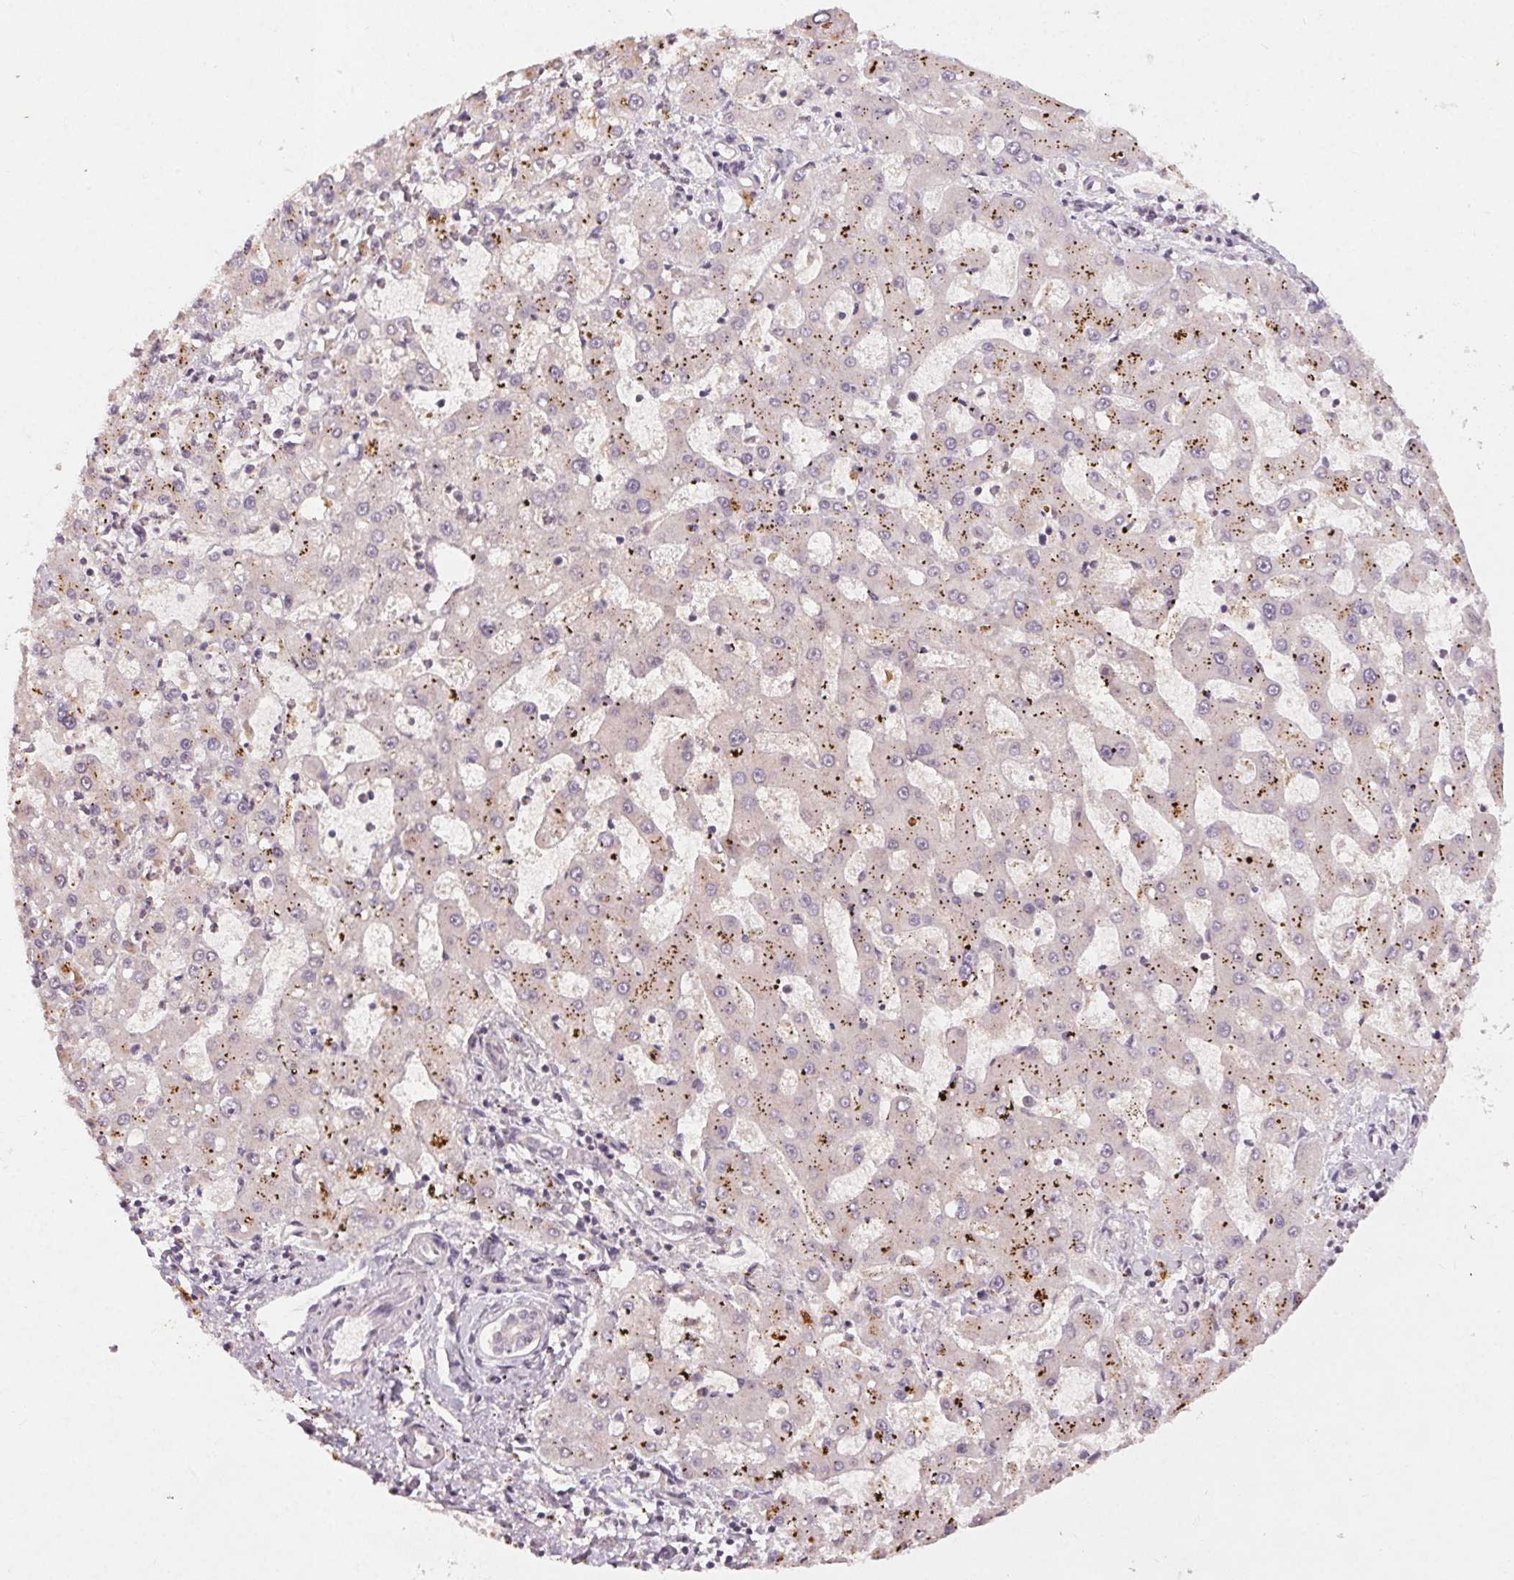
{"staining": {"intensity": "negative", "quantity": "none", "location": "none"}, "tissue": "liver cancer", "cell_type": "Tumor cells", "image_type": "cancer", "snomed": [{"axis": "morphology", "description": "Carcinoma, Hepatocellular, NOS"}, {"axis": "topography", "description": "Liver"}], "caption": "DAB (3,3'-diaminobenzidine) immunohistochemical staining of liver cancer (hepatocellular carcinoma) shows no significant staining in tumor cells.", "gene": "KLRC3", "patient": {"sex": "male", "age": 67}}